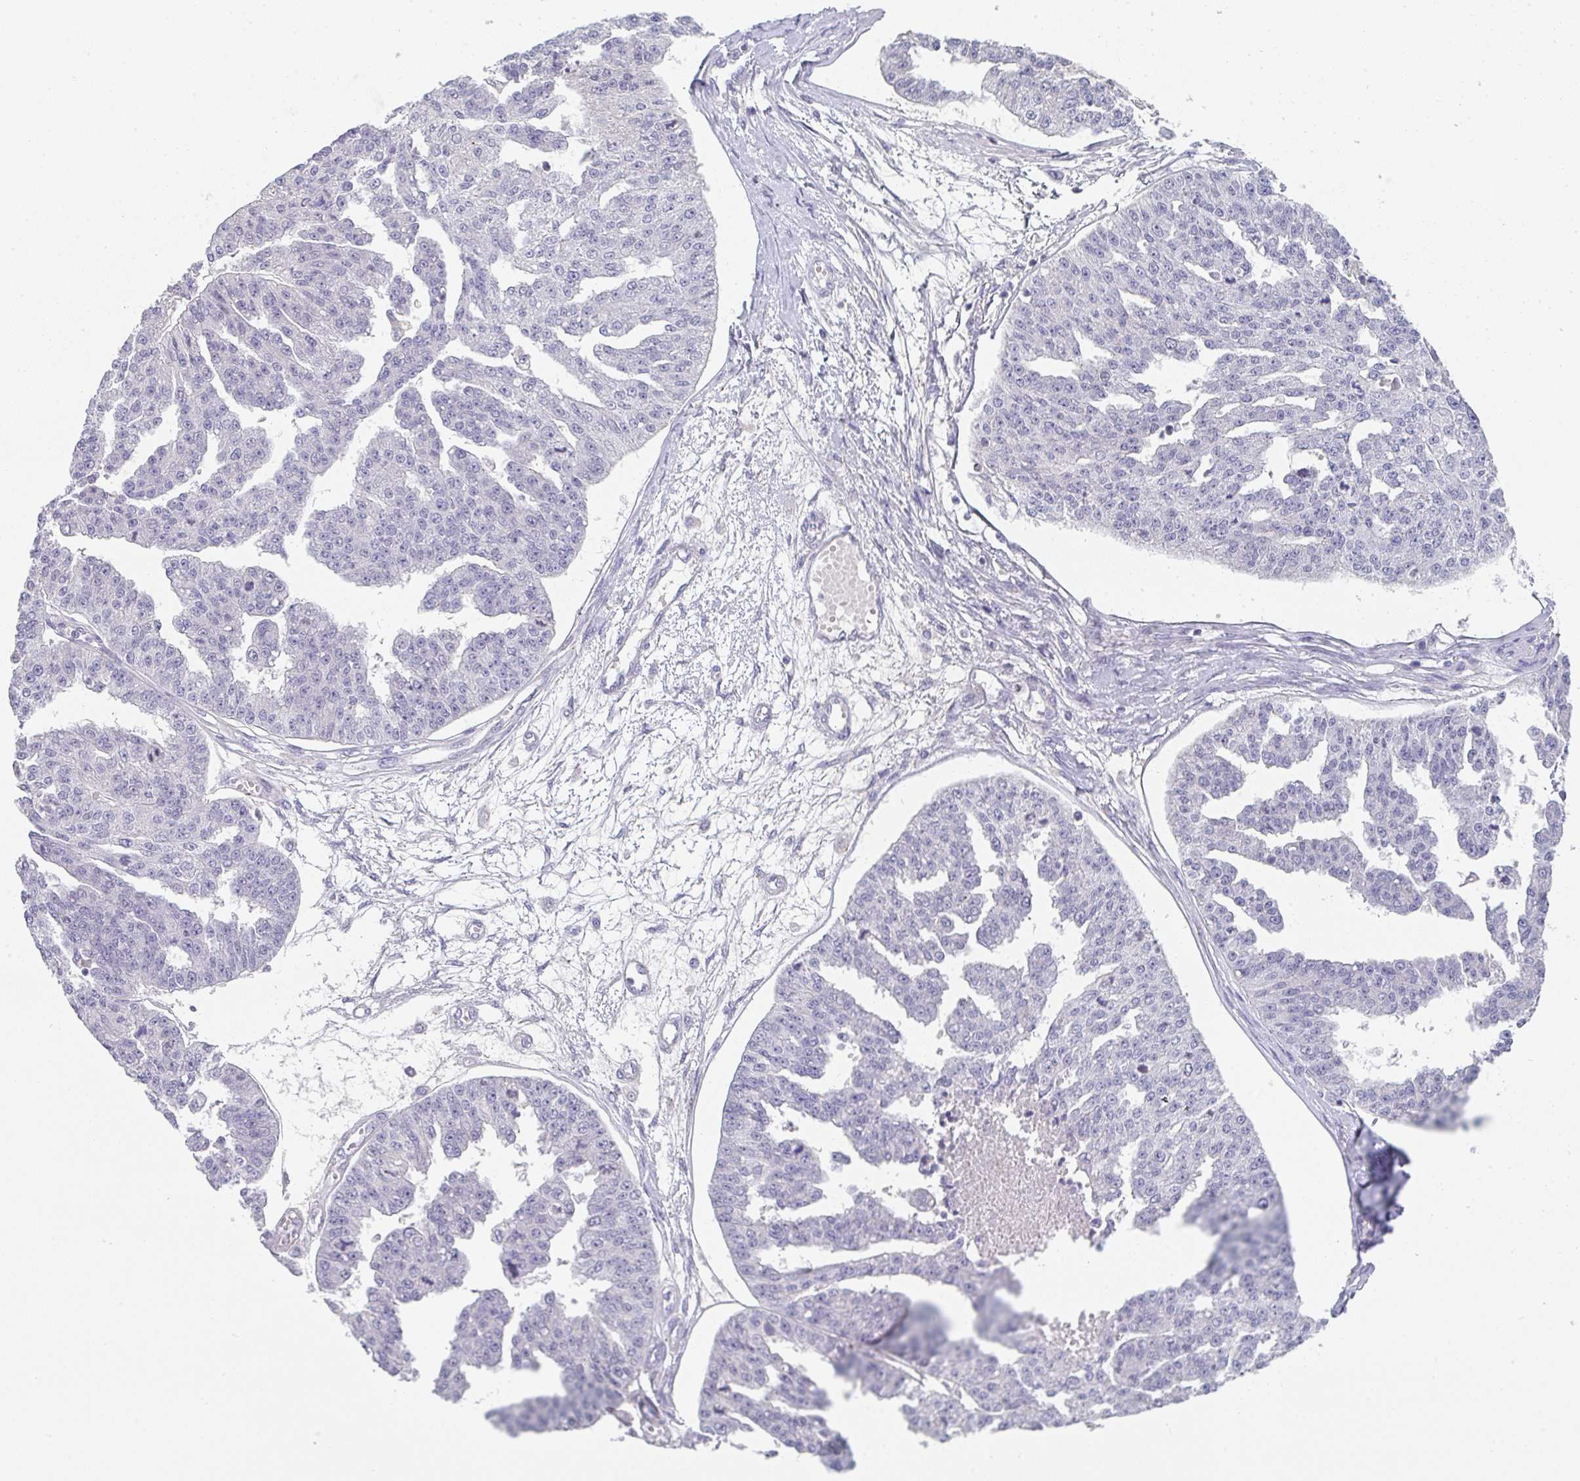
{"staining": {"intensity": "negative", "quantity": "none", "location": "none"}, "tissue": "ovarian cancer", "cell_type": "Tumor cells", "image_type": "cancer", "snomed": [{"axis": "morphology", "description": "Cystadenocarcinoma, serous, NOS"}, {"axis": "topography", "description": "Ovary"}], "caption": "Human ovarian serous cystadenocarcinoma stained for a protein using IHC exhibits no staining in tumor cells.", "gene": "CHMP5", "patient": {"sex": "female", "age": 58}}